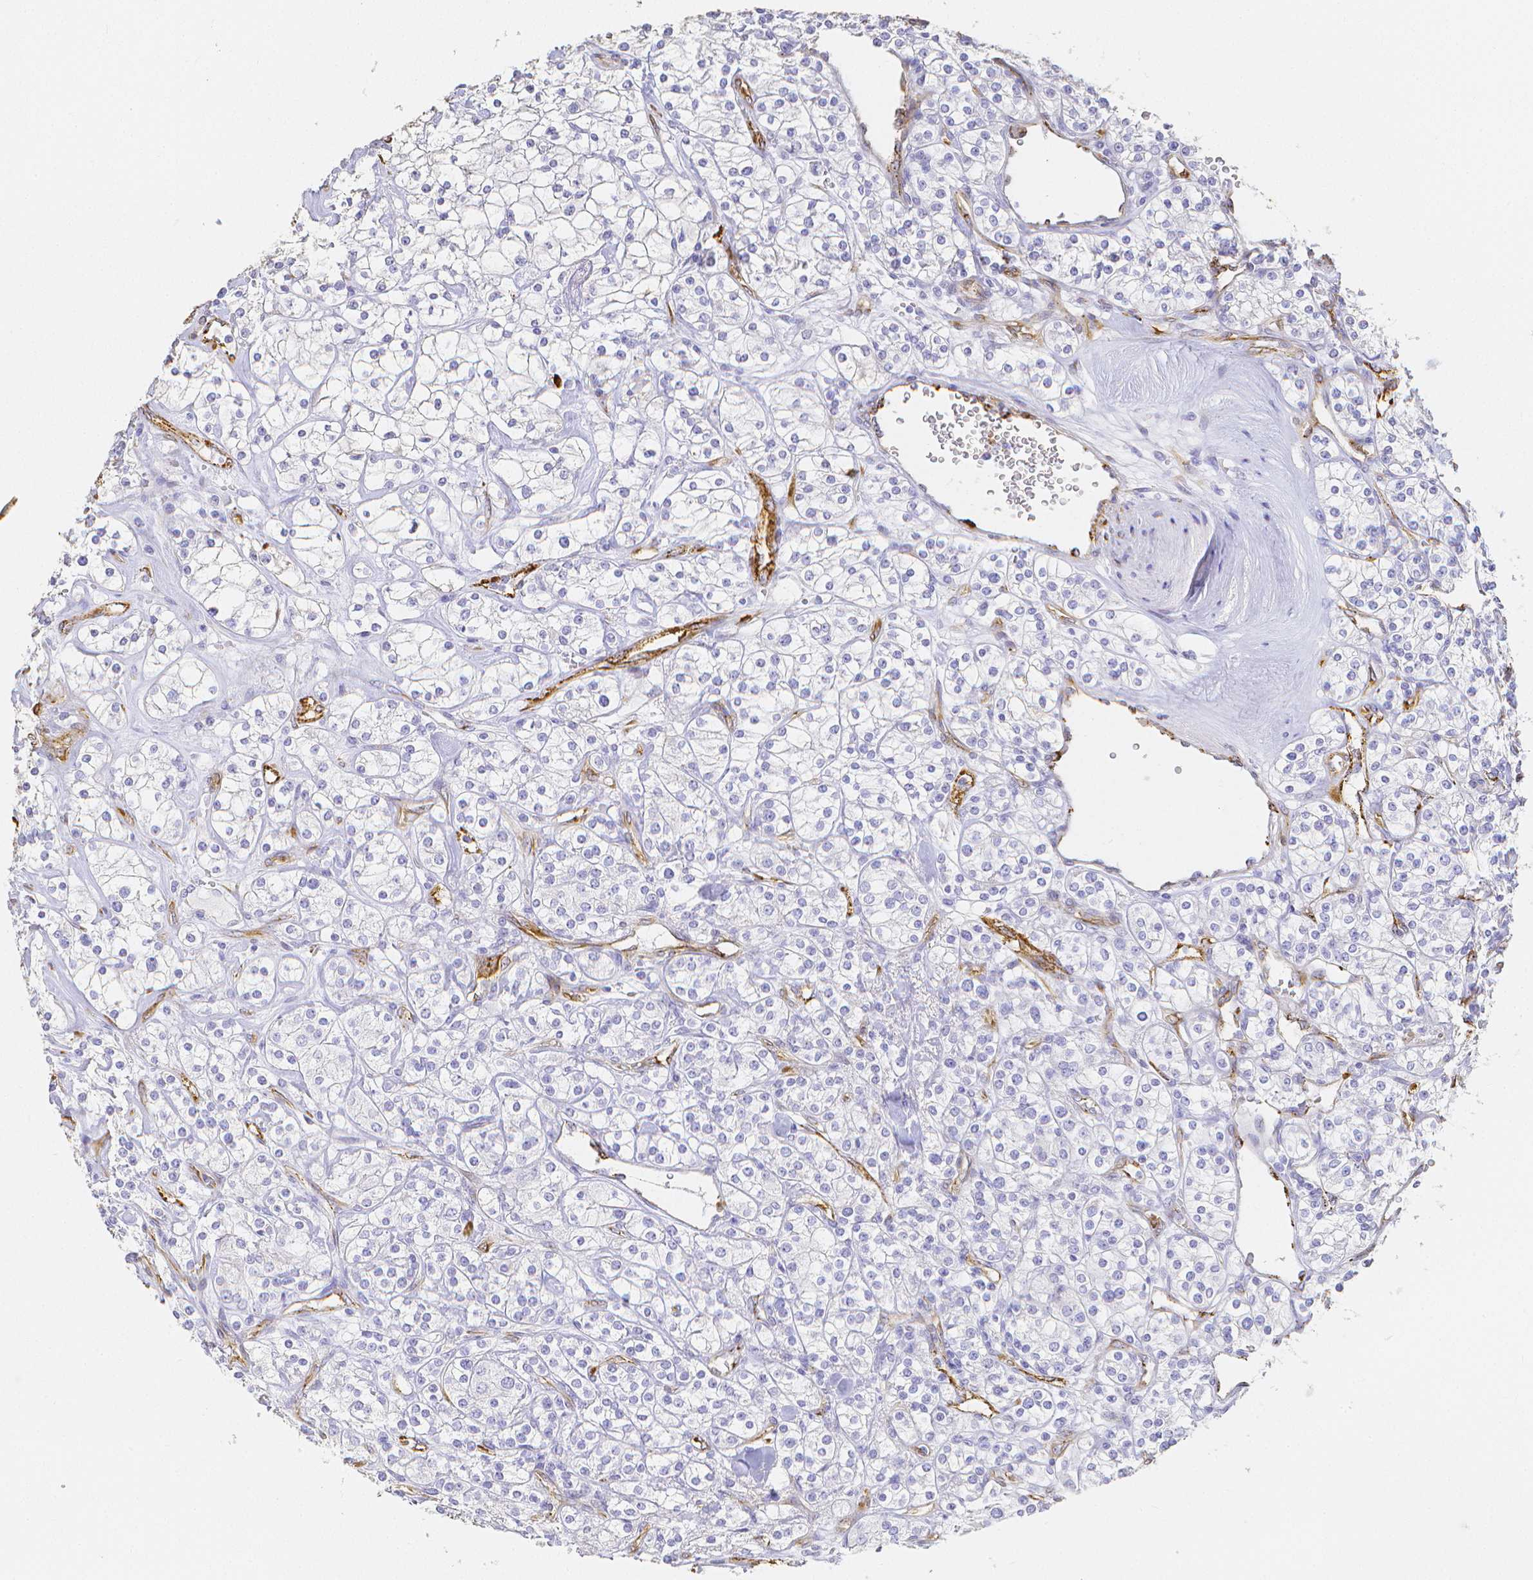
{"staining": {"intensity": "negative", "quantity": "none", "location": "none"}, "tissue": "renal cancer", "cell_type": "Tumor cells", "image_type": "cancer", "snomed": [{"axis": "morphology", "description": "Adenocarcinoma, NOS"}, {"axis": "topography", "description": "Kidney"}], "caption": "Tumor cells are negative for protein expression in human renal adenocarcinoma.", "gene": "SMURF1", "patient": {"sex": "male", "age": 77}}